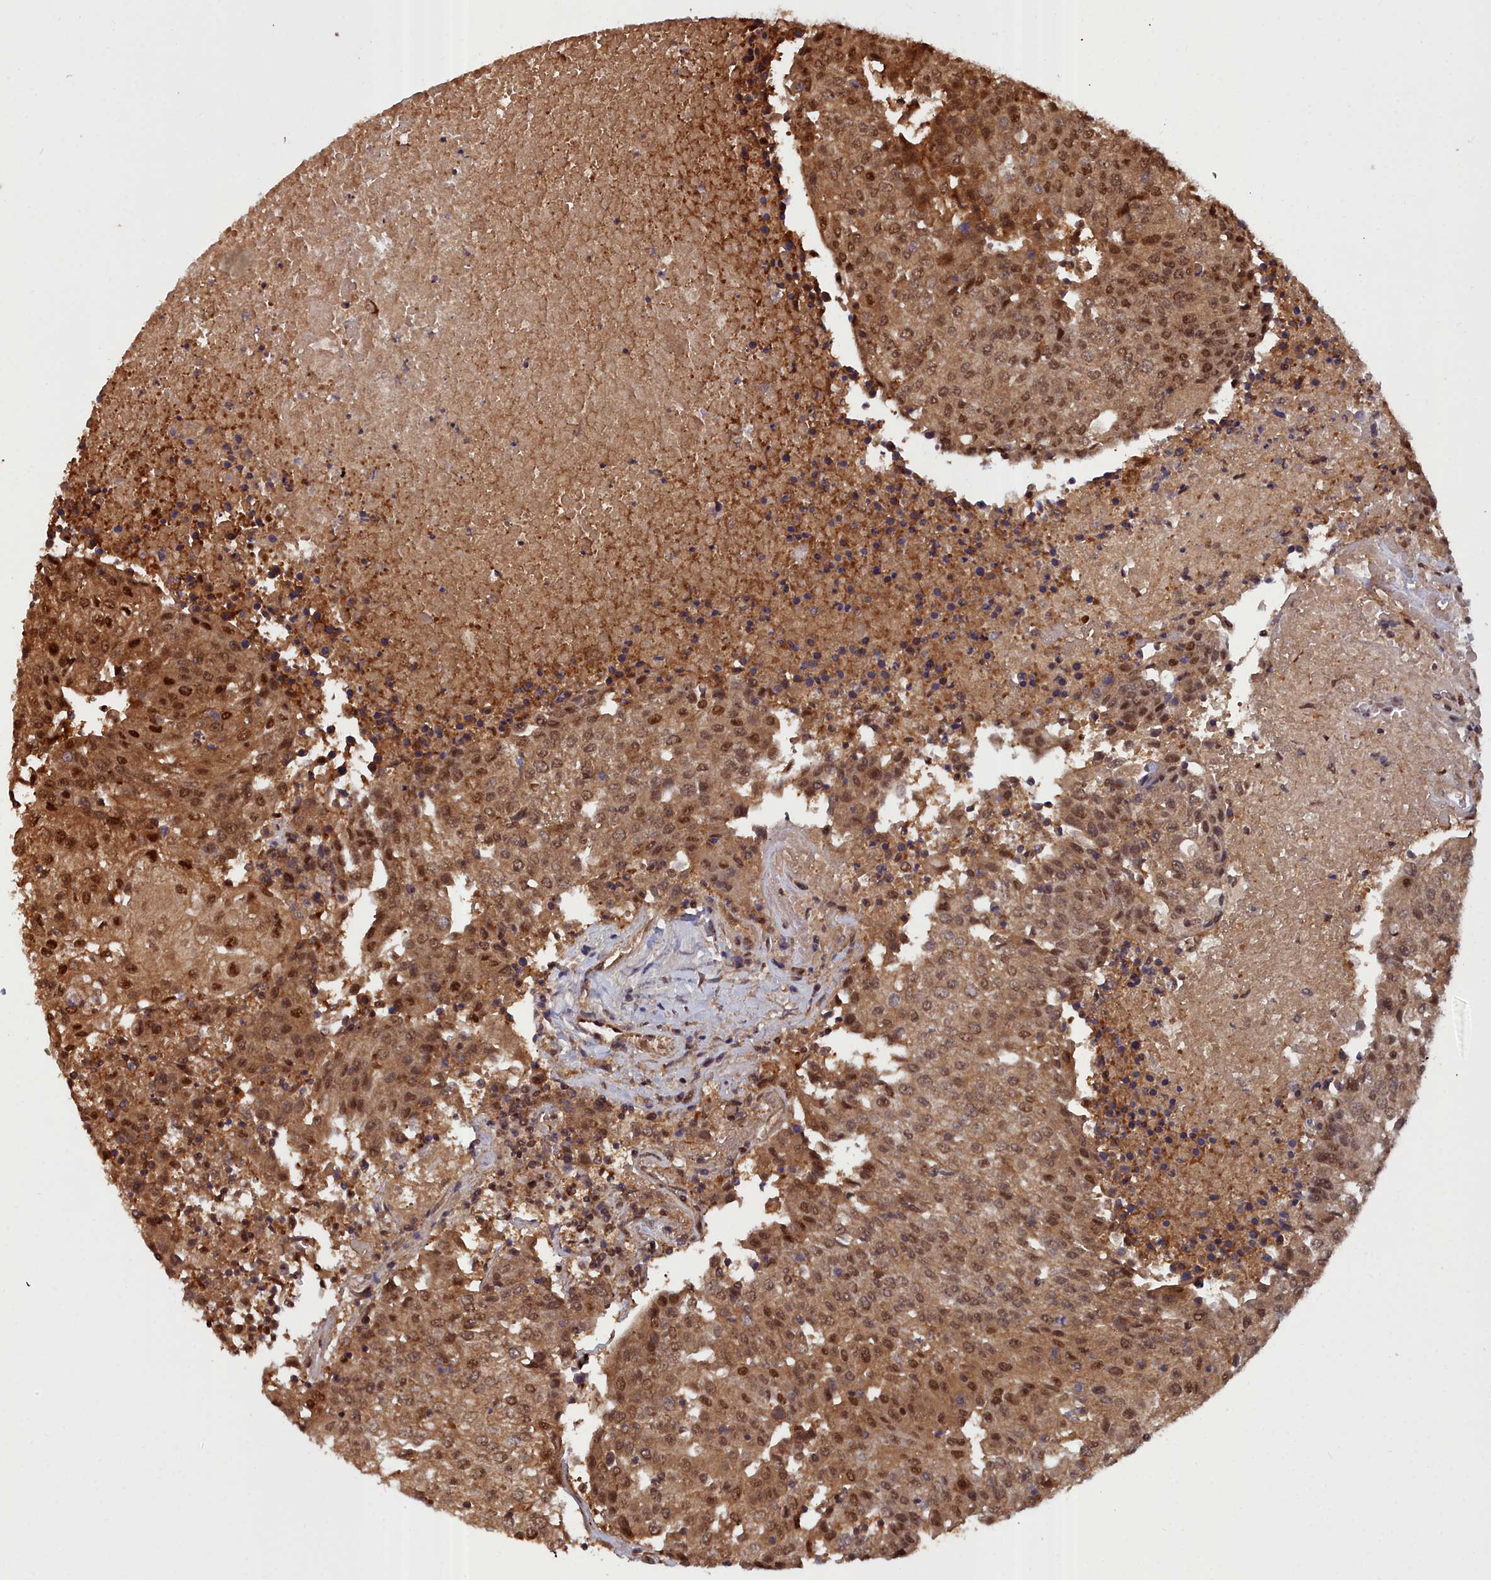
{"staining": {"intensity": "moderate", "quantity": ">75%", "location": "cytoplasmic/membranous,nuclear"}, "tissue": "urothelial cancer", "cell_type": "Tumor cells", "image_type": "cancer", "snomed": [{"axis": "morphology", "description": "Urothelial carcinoma, High grade"}, {"axis": "topography", "description": "Urinary bladder"}], "caption": "Immunohistochemical staining of human urothelial cancer exhibits medium levels of moderate cytoplasmic/membranous and nuclear staining in about >75% of tumor cells. (DAB (3,3'-diaminobenzidine) IHC with brightfield microscopy, high magnification).", "gene": "GFRA2", "patient": {"sex": "female", "age": 85}}